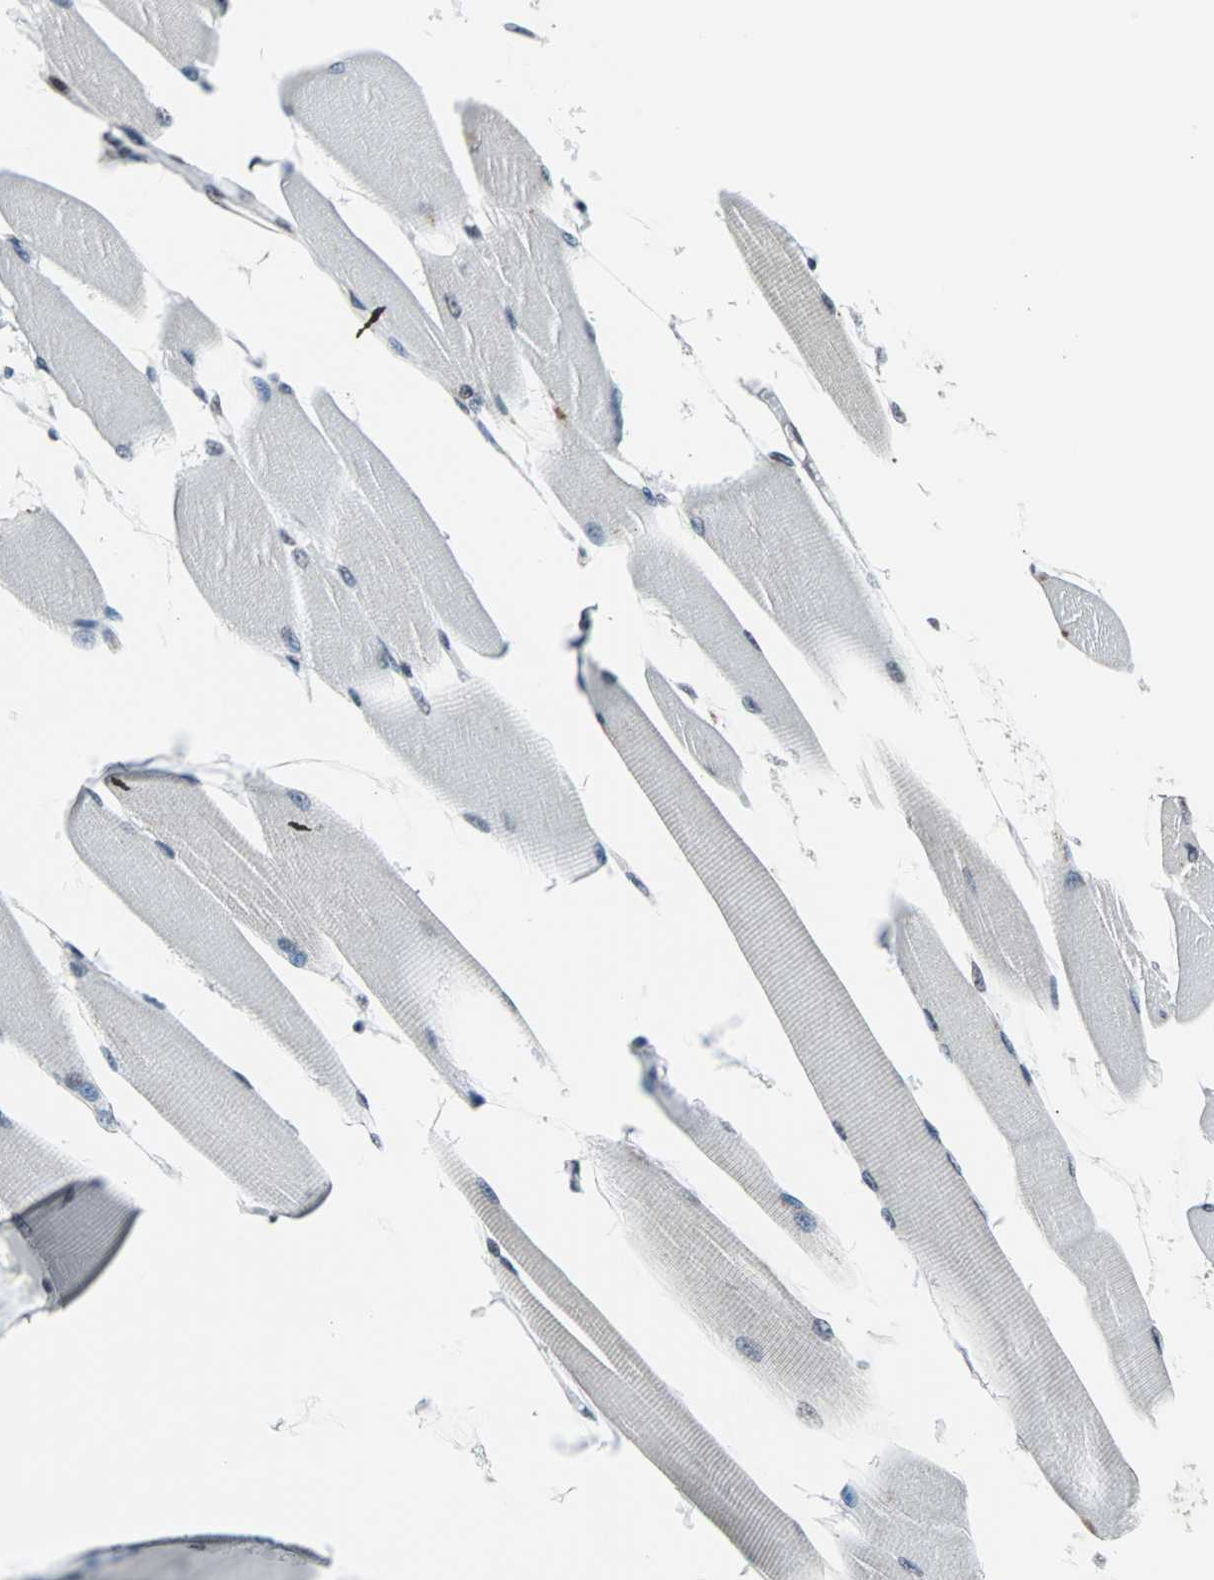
{"staining": {"intensity": "weak", "quantity": "25%-75%", "location": "cytoplasmic/membranous"}, "tissue": "skeletal muscle", "cell_type": "Myocytes", "image_type": "normal", "snomed": [{"axis": "morphology", "description": "Normal tissue, NOS"}, {"axis": "topography", "description": "Skeletal muscle"}, {"axis": "topography", "description": "Peripheral nerve tissue"}], "caption": "This histopathology image displays IHC staining of normal skeletal muscle, with low weak cytoplasmic/membranous positivity in approximately 25%-75% of myocytes.", "gene": "VCP", "patient": {"sex": "female", "age": 84}}